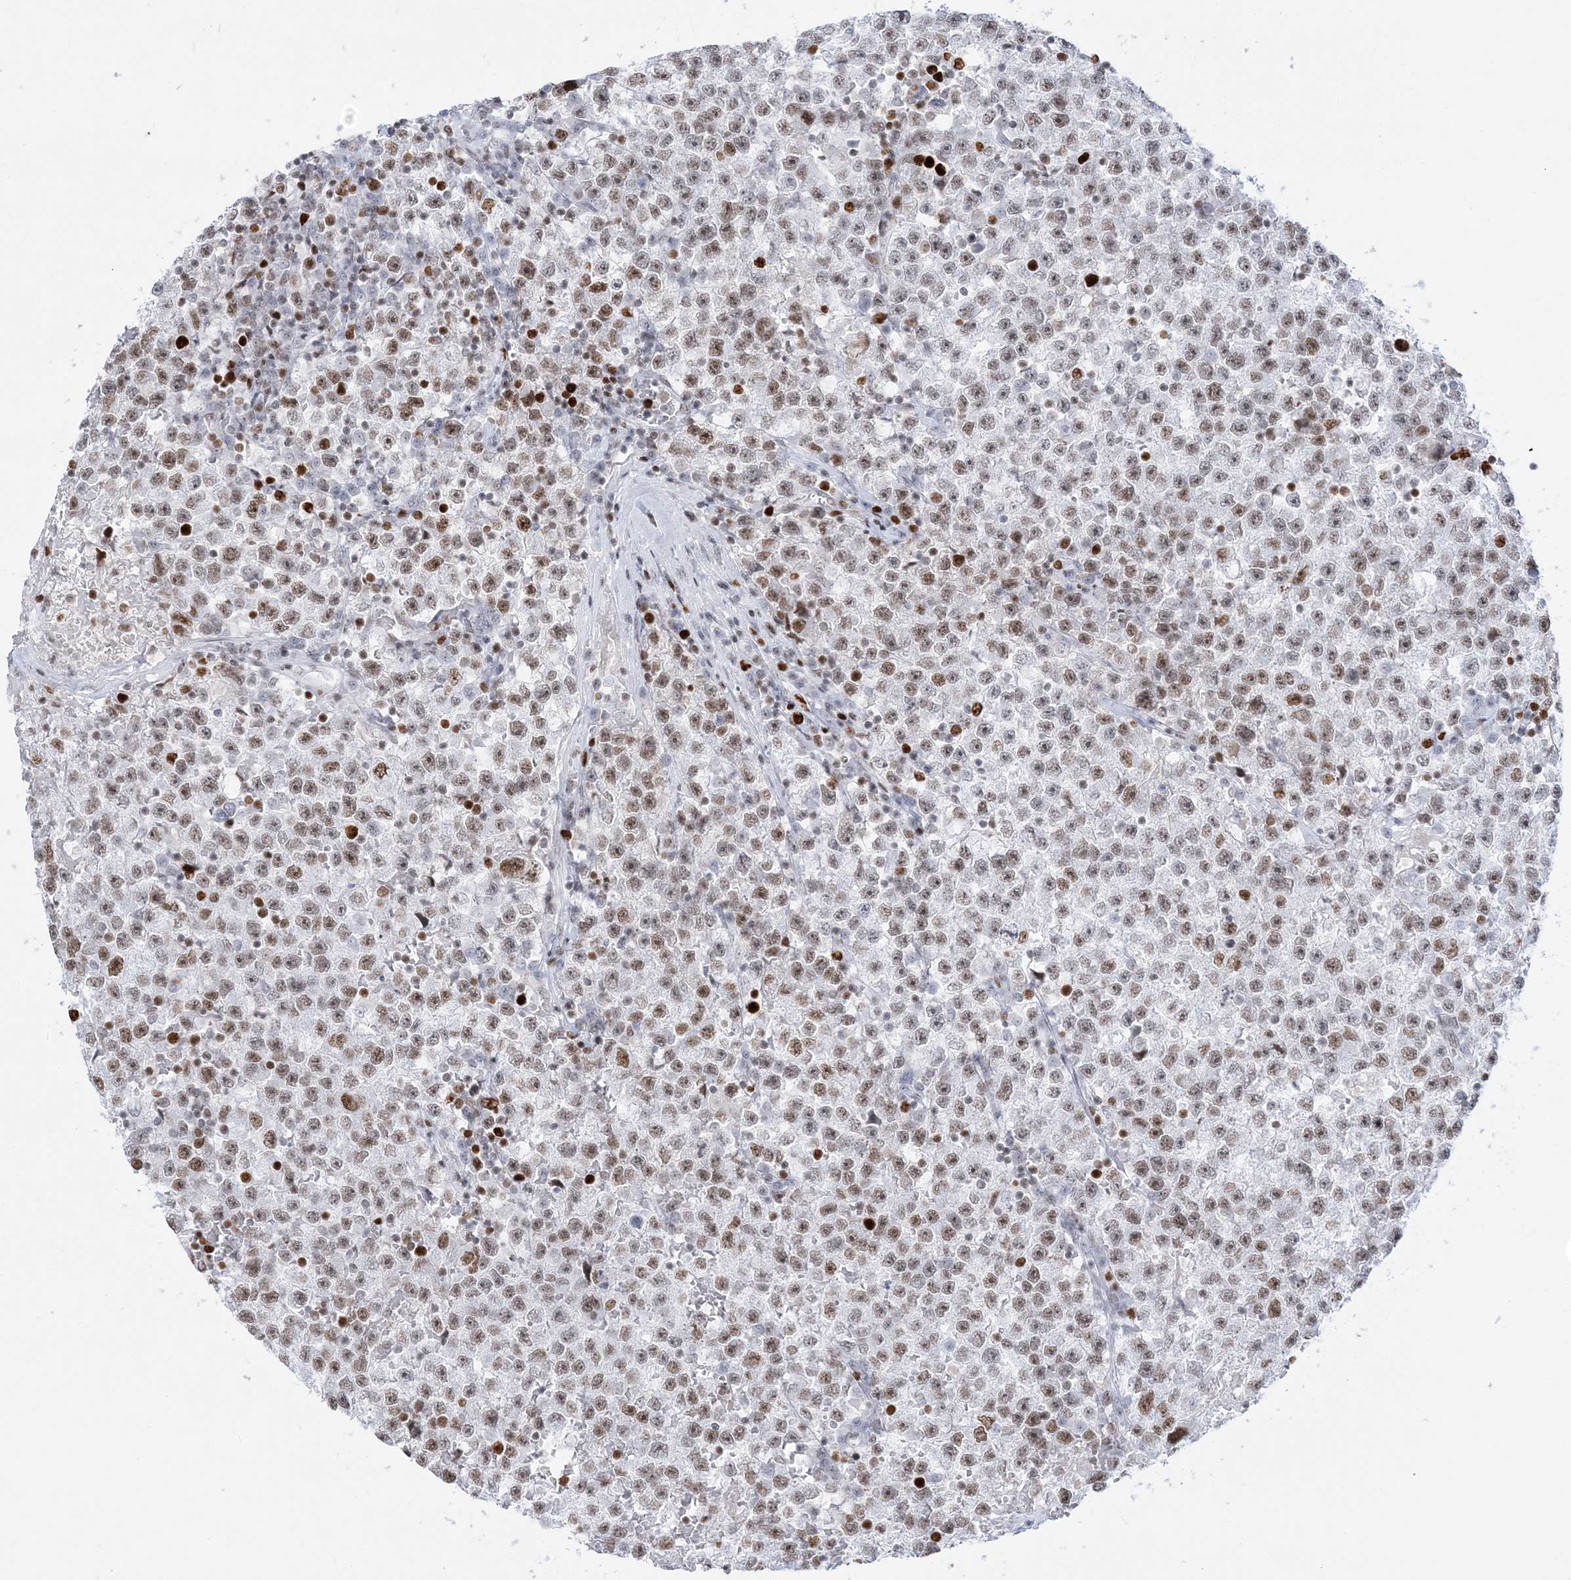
{"staining": {"intensity": "strong", "quantity": ">75%", "location": "nuclear"}, "tissue": "testis cancer", "cell_type": "Tumor cells", "image_type": "cancer", "snomed": [{"axis": "morphology", "description": "Seminoma, NOS"}, {"axis": "topography", "description": "Testis"}], "caption": "Testis seminoma tissue displays strong nuclear expression in approximately >75% of tumor cells", "gene": "DDX21", "patient": {"sex": "male", "age": 22}}